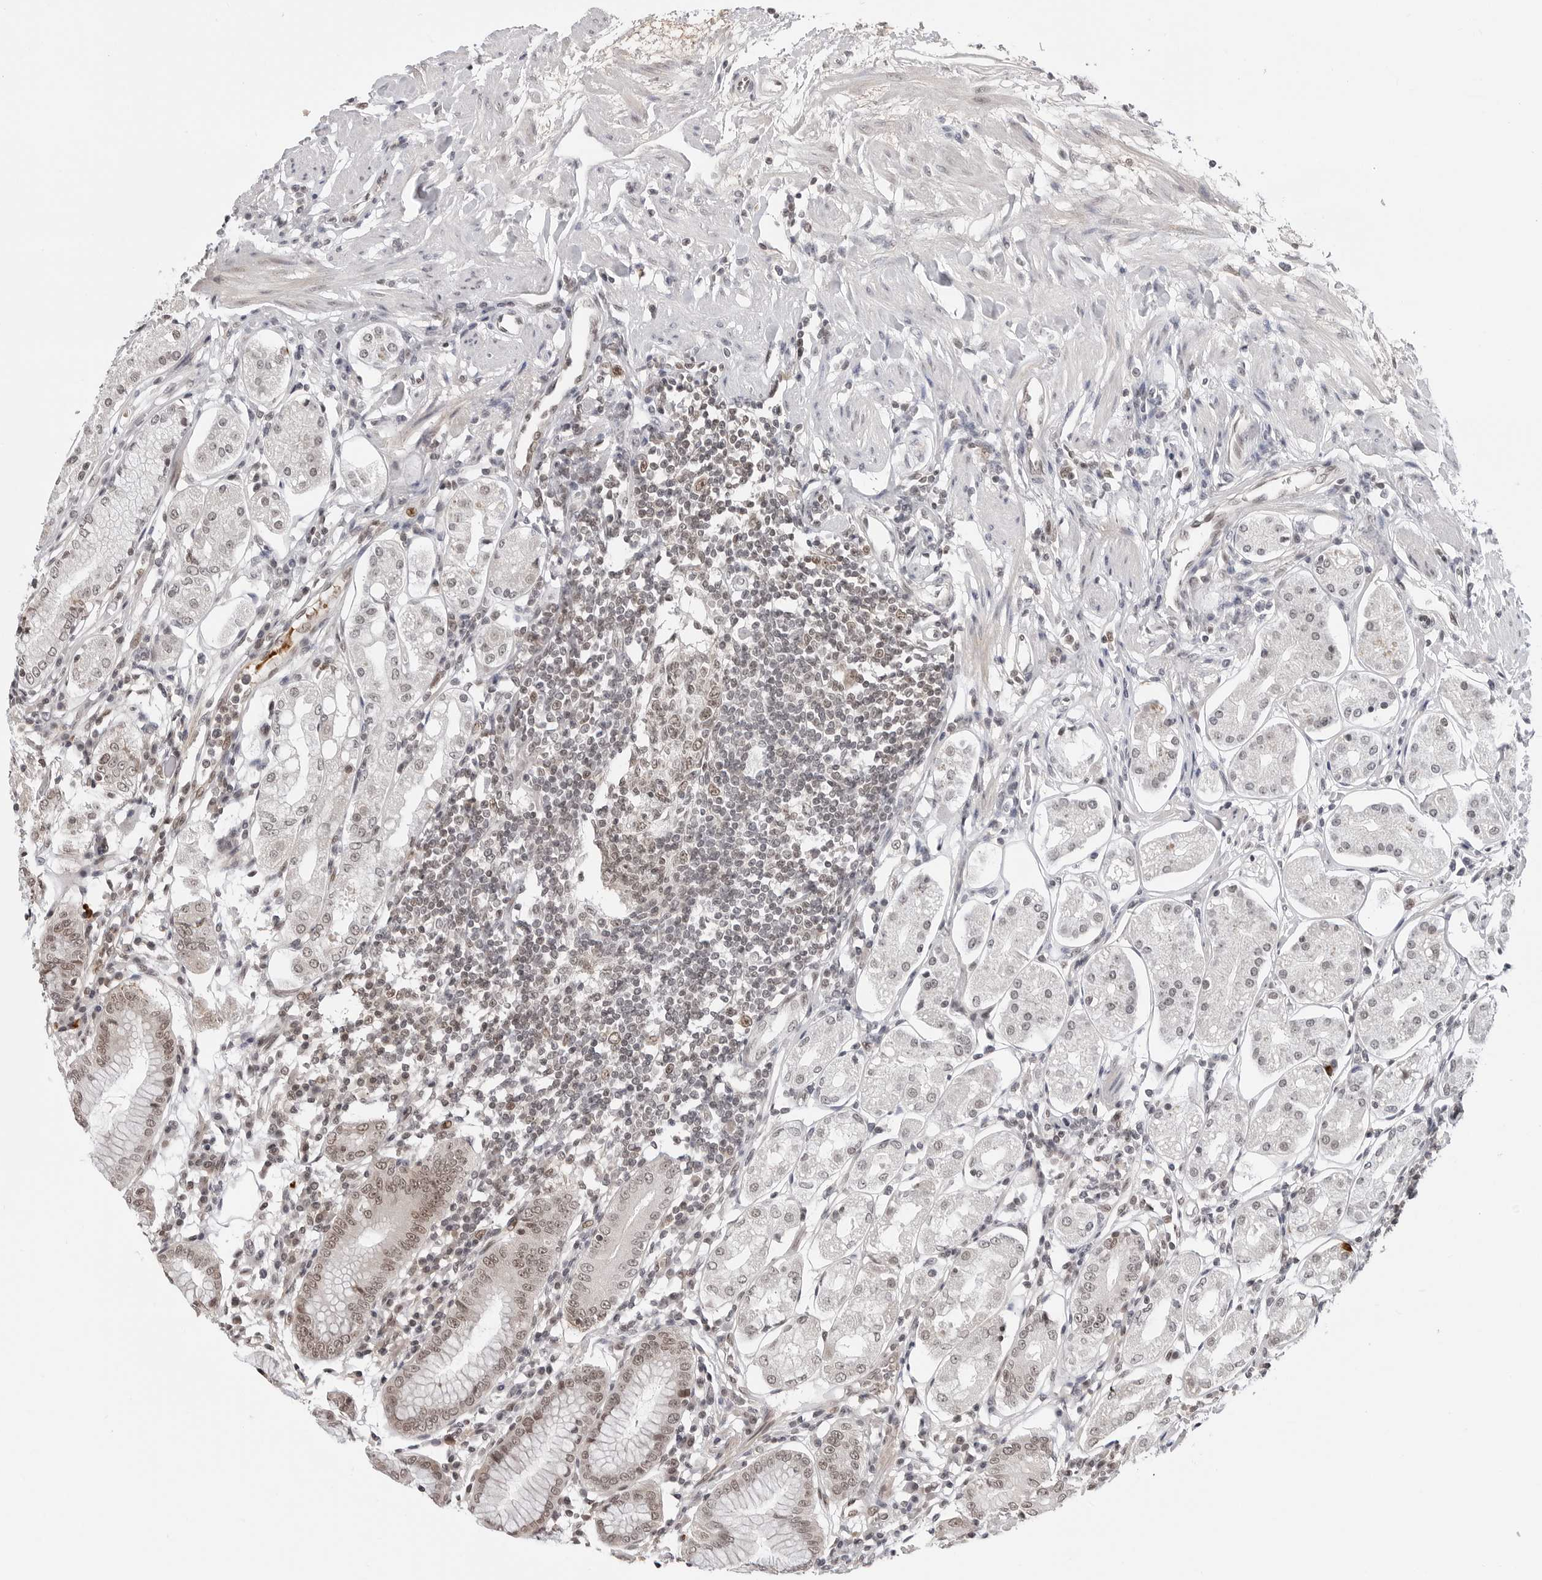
{"staining": {"intensity": "weak", "quantity": ">75%", "location": "nuclear"}, "tissue": "stomach", "cell_type": "Glandular cells", "image_type": "normal", "snomed": [{"axis": "morphology", "description": "Normal tissue, NOS"}, {"axis": "topography", "description": "Stomach"}, {"axis": "topography", "description": "Stomach, lower"}], "caption": "Human stomach stained for a protein (brown) reveals weak nuclear positive staining in about >75% of glandular cells.", "gene": "C8orf33", "patient": {"sex": "female", "age": 56}}